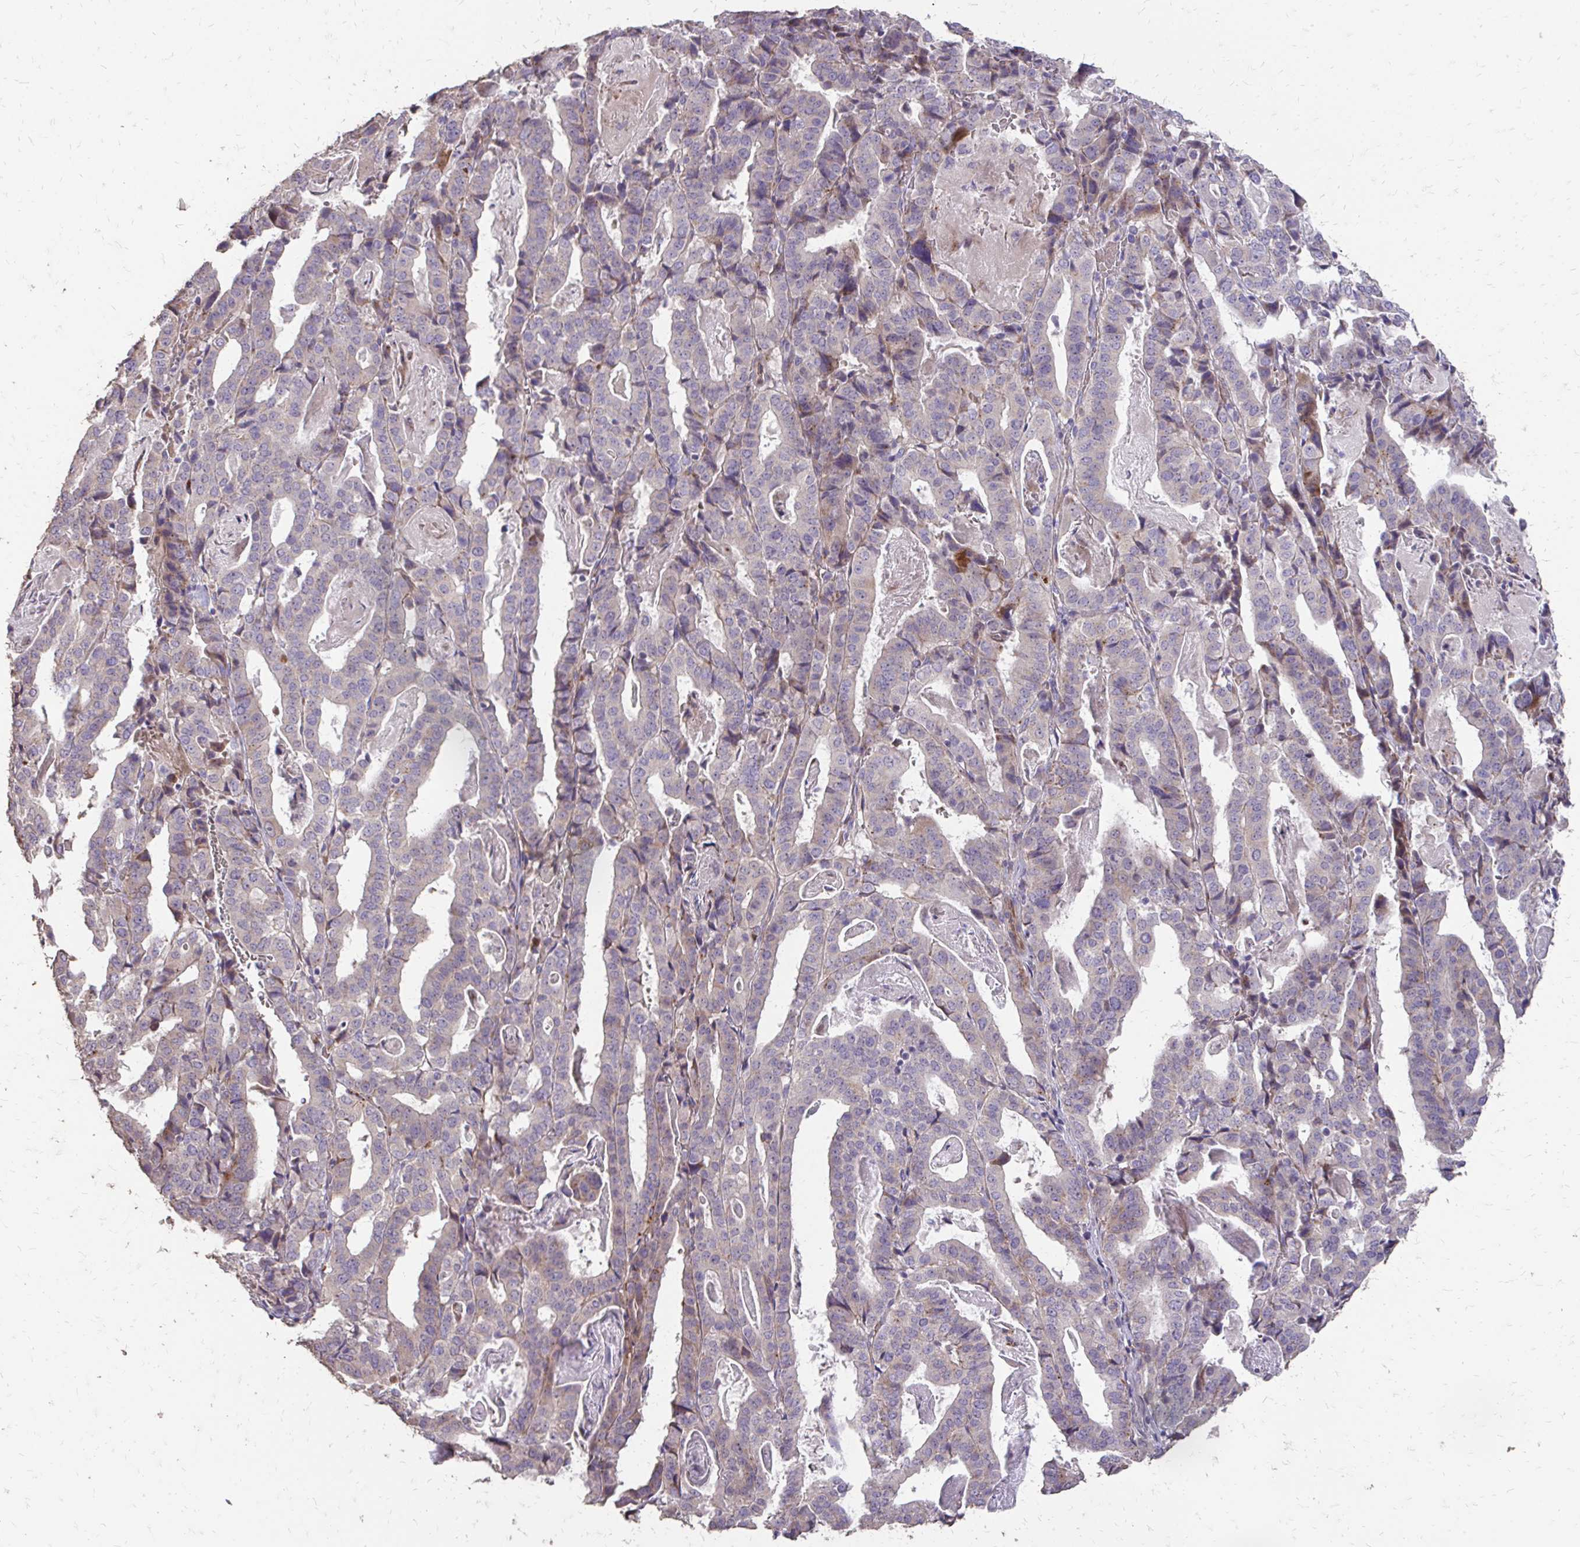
{"staining": {"intensity": "negative", "quantity": "none", "location": "none"}, "tissue": "stomach cancer", "cell_type": "Tumor cells", "image_type": "cancer", "snomed": [{"axis": "morphology", "description": "Adenocarcinoma, NOS"}, {"axis": "topography", "description": "Stomach"}], "caption": "Immunohistochemistry of human adenocarcinoma (stomach) shows no expression in tumor cells. (Brightfield microscopy of DAB IHC at high magnification).", "gene": "MYORG", "patient": {"sex": "male", "age": 48}}